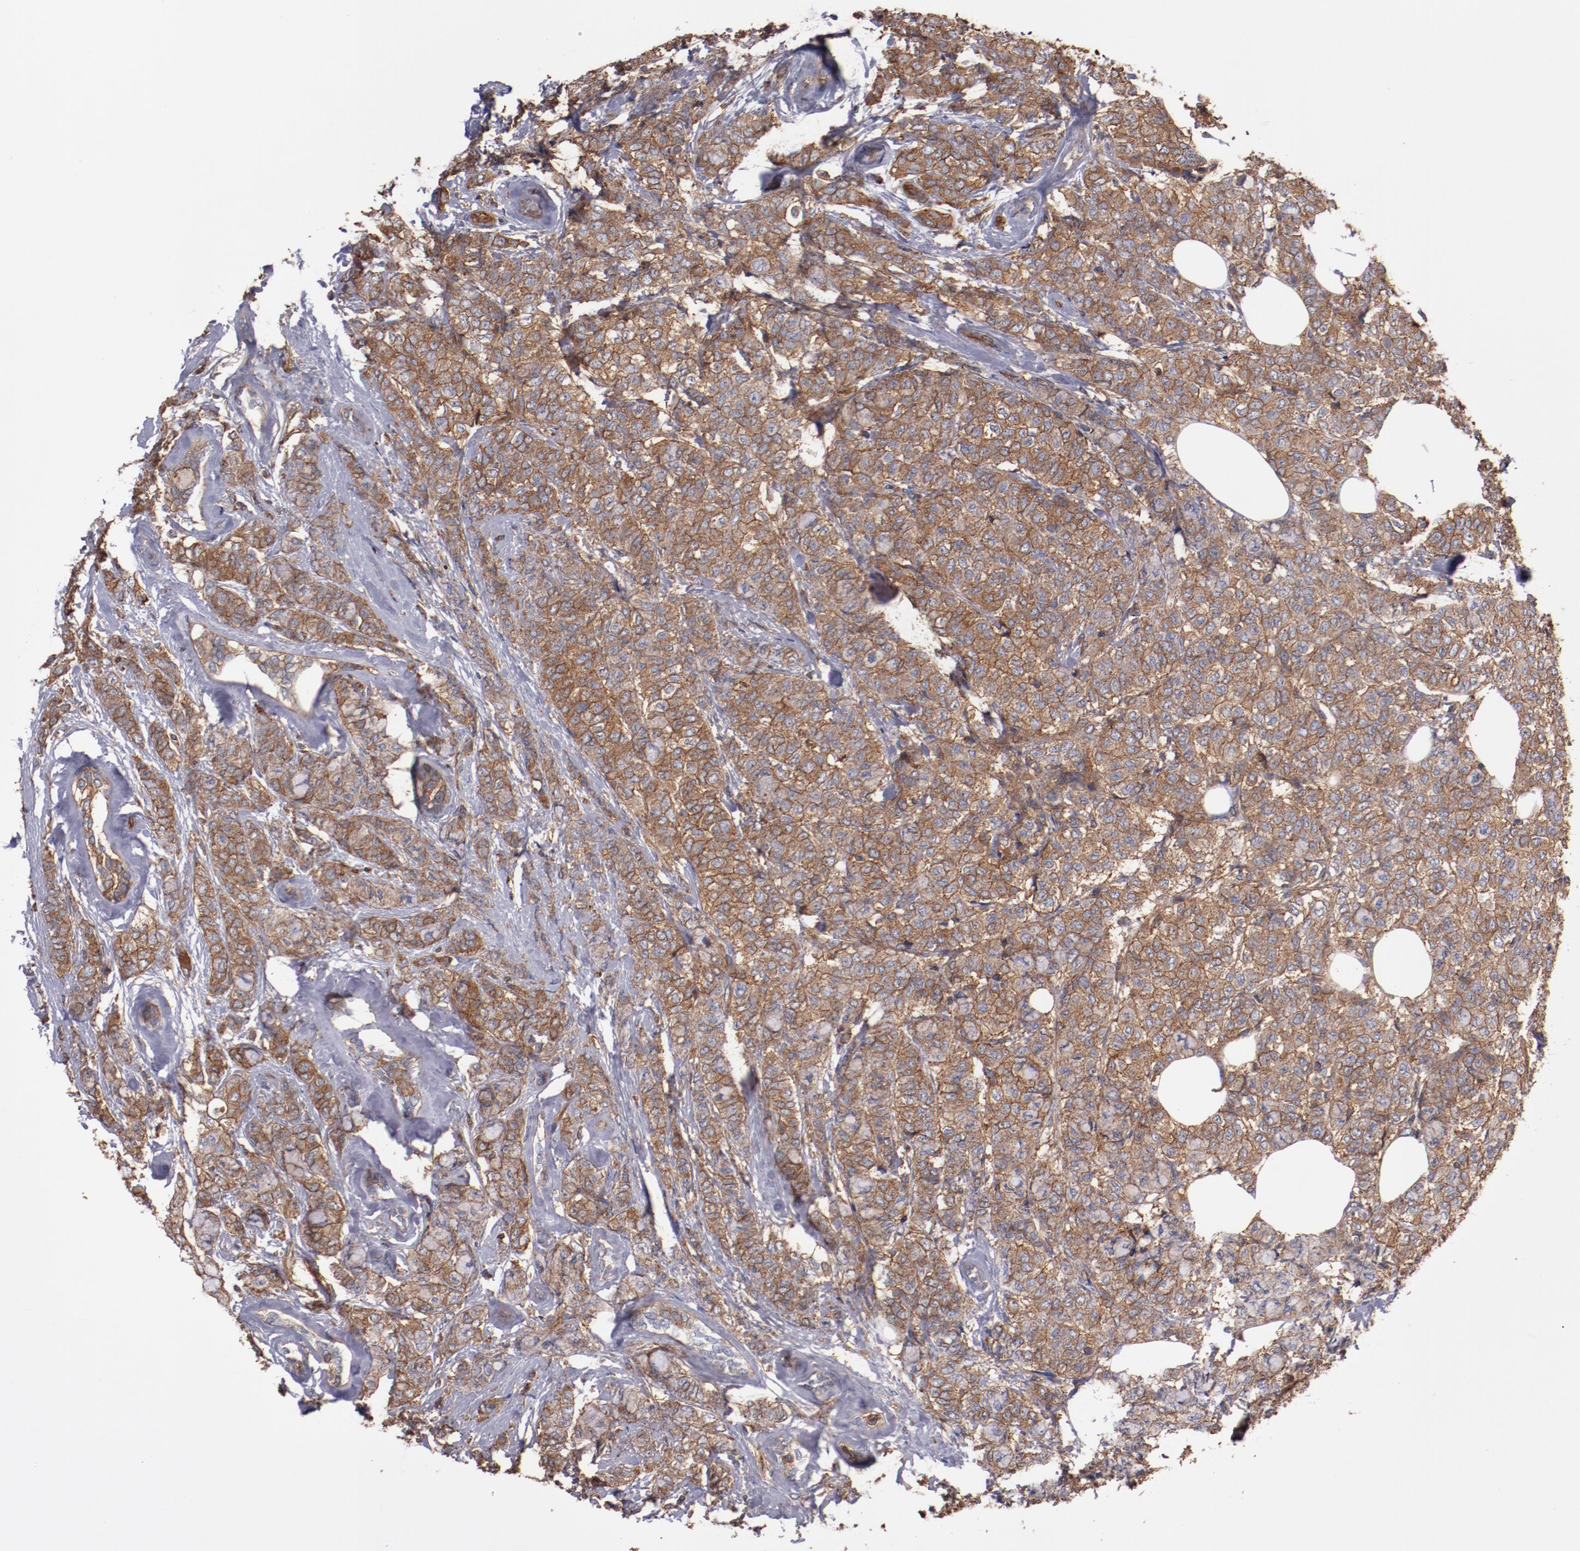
{"staining": {"intensity": "strong", "quantity": ">75%", "location": "cytoplasmic/membranous"}, "tissue": "breast cancer", "cell_type": "Tumor cells", "image_type": "cancer", "snomed": [{"axis": "morphology", "description": "Lobular carcinoma"}, {"axis": "topography", "description": "Breast"}], "caption": "Breast cancer (lobular carcinoma) stained with immunohistochemistry (IHC) reveals strong cytoplasmic/membranous expression in approximately >75% of tumor cells.", "gene": "TMOD3", "patient": {"sex": "female", "age": 60}}